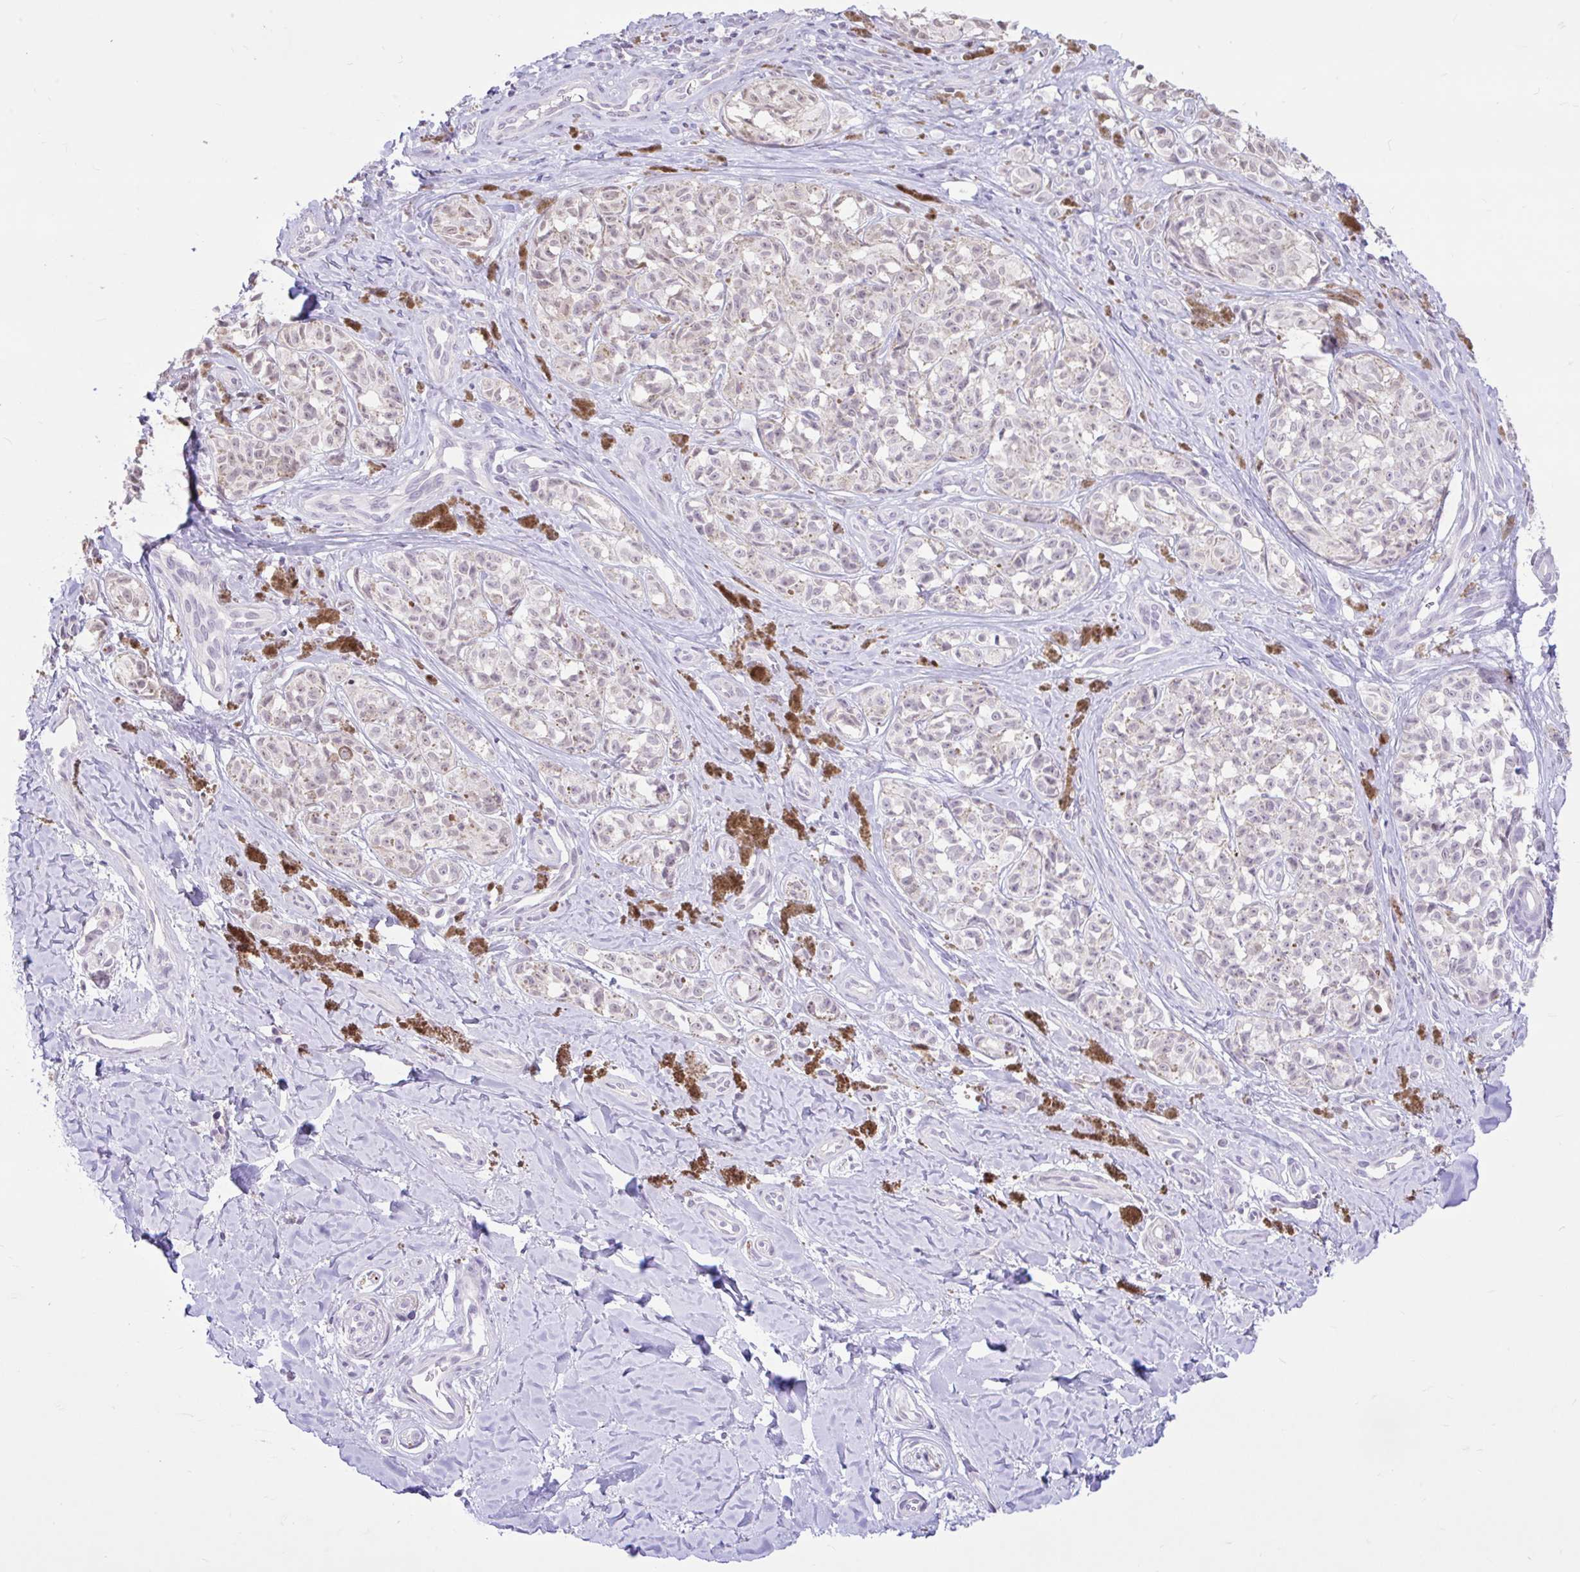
{"staining": {"intensity": "negative", "quantity": "none", "location": "none"}, "tissue": "melanoma", "cell_type": "Tumor cells", "image_type": "cancer", "snomed": [{"axis": "morphology", "description": "Malignant melanoma, NOS"}, {"axis": "topography", "description": "Skin"}], "caption": "There is no significant staining in tumor cells of malignant melanoma. (Brightfield microscopy of DAB (3,3'-diaminobenzidine) IHC at high magnification).", "gene": "REEP1", "patient": {"sex": "female", "age": 65}}